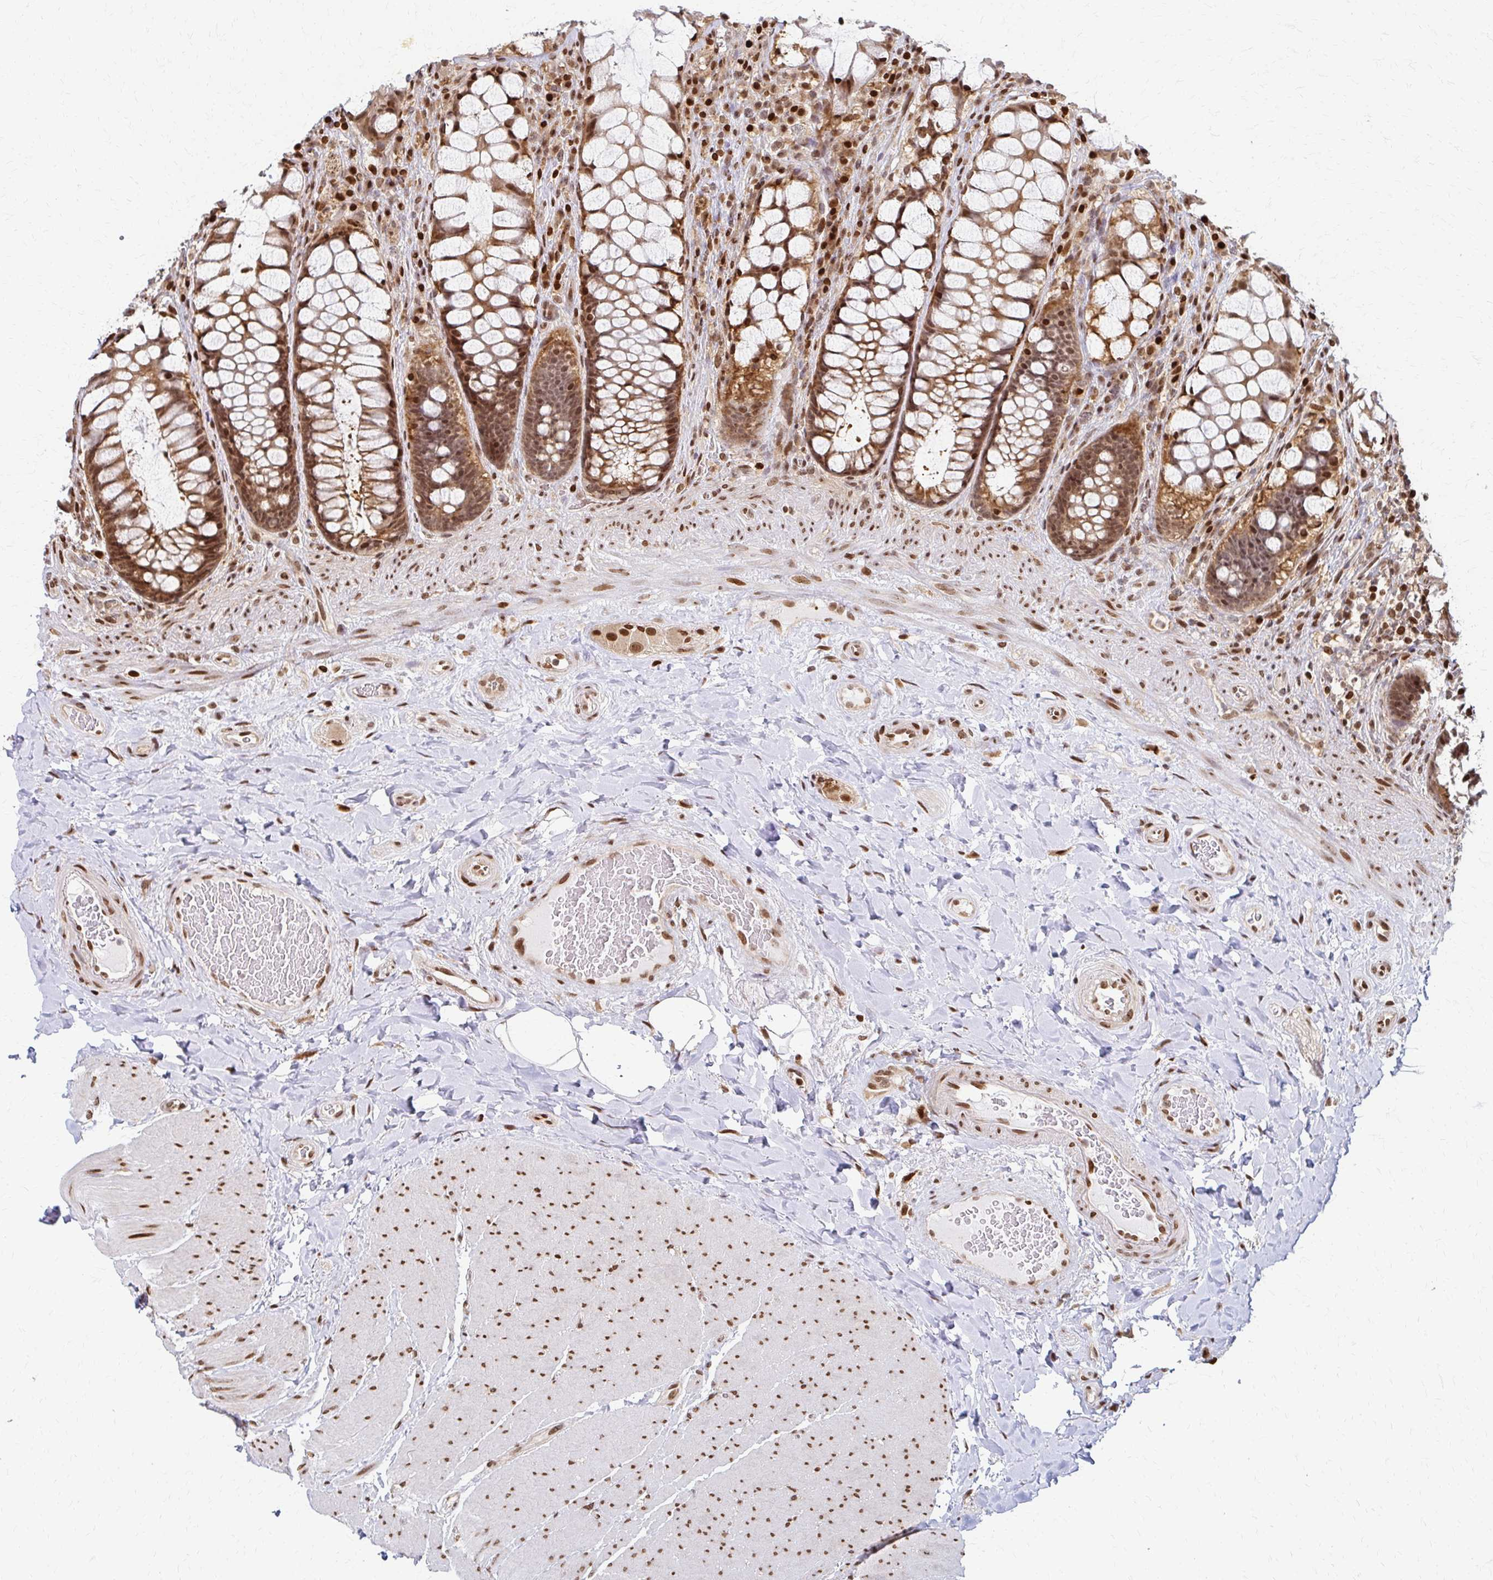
{"staining": {"intensity": "moderate", "quantity": ">75%", "location": "cytoplasmic/membranous,nuclear"}, "tissue": "rectum", "cell_type": "Glandular cells", "image_type": "normal", "snomed": [{"axis": "morphology", "description": "Normal tissue, NOS"}, {"axis": "topography", "description": "Rectum"}], "caption": "Immunohistochemical staining of normal human rectum reveals moderate cytoplasmic/membranous,nuclear protein staining in approximately >75% of glandular cells.", "gene": "PSMD7", "patient": {"sex": "female", "age": 58}}